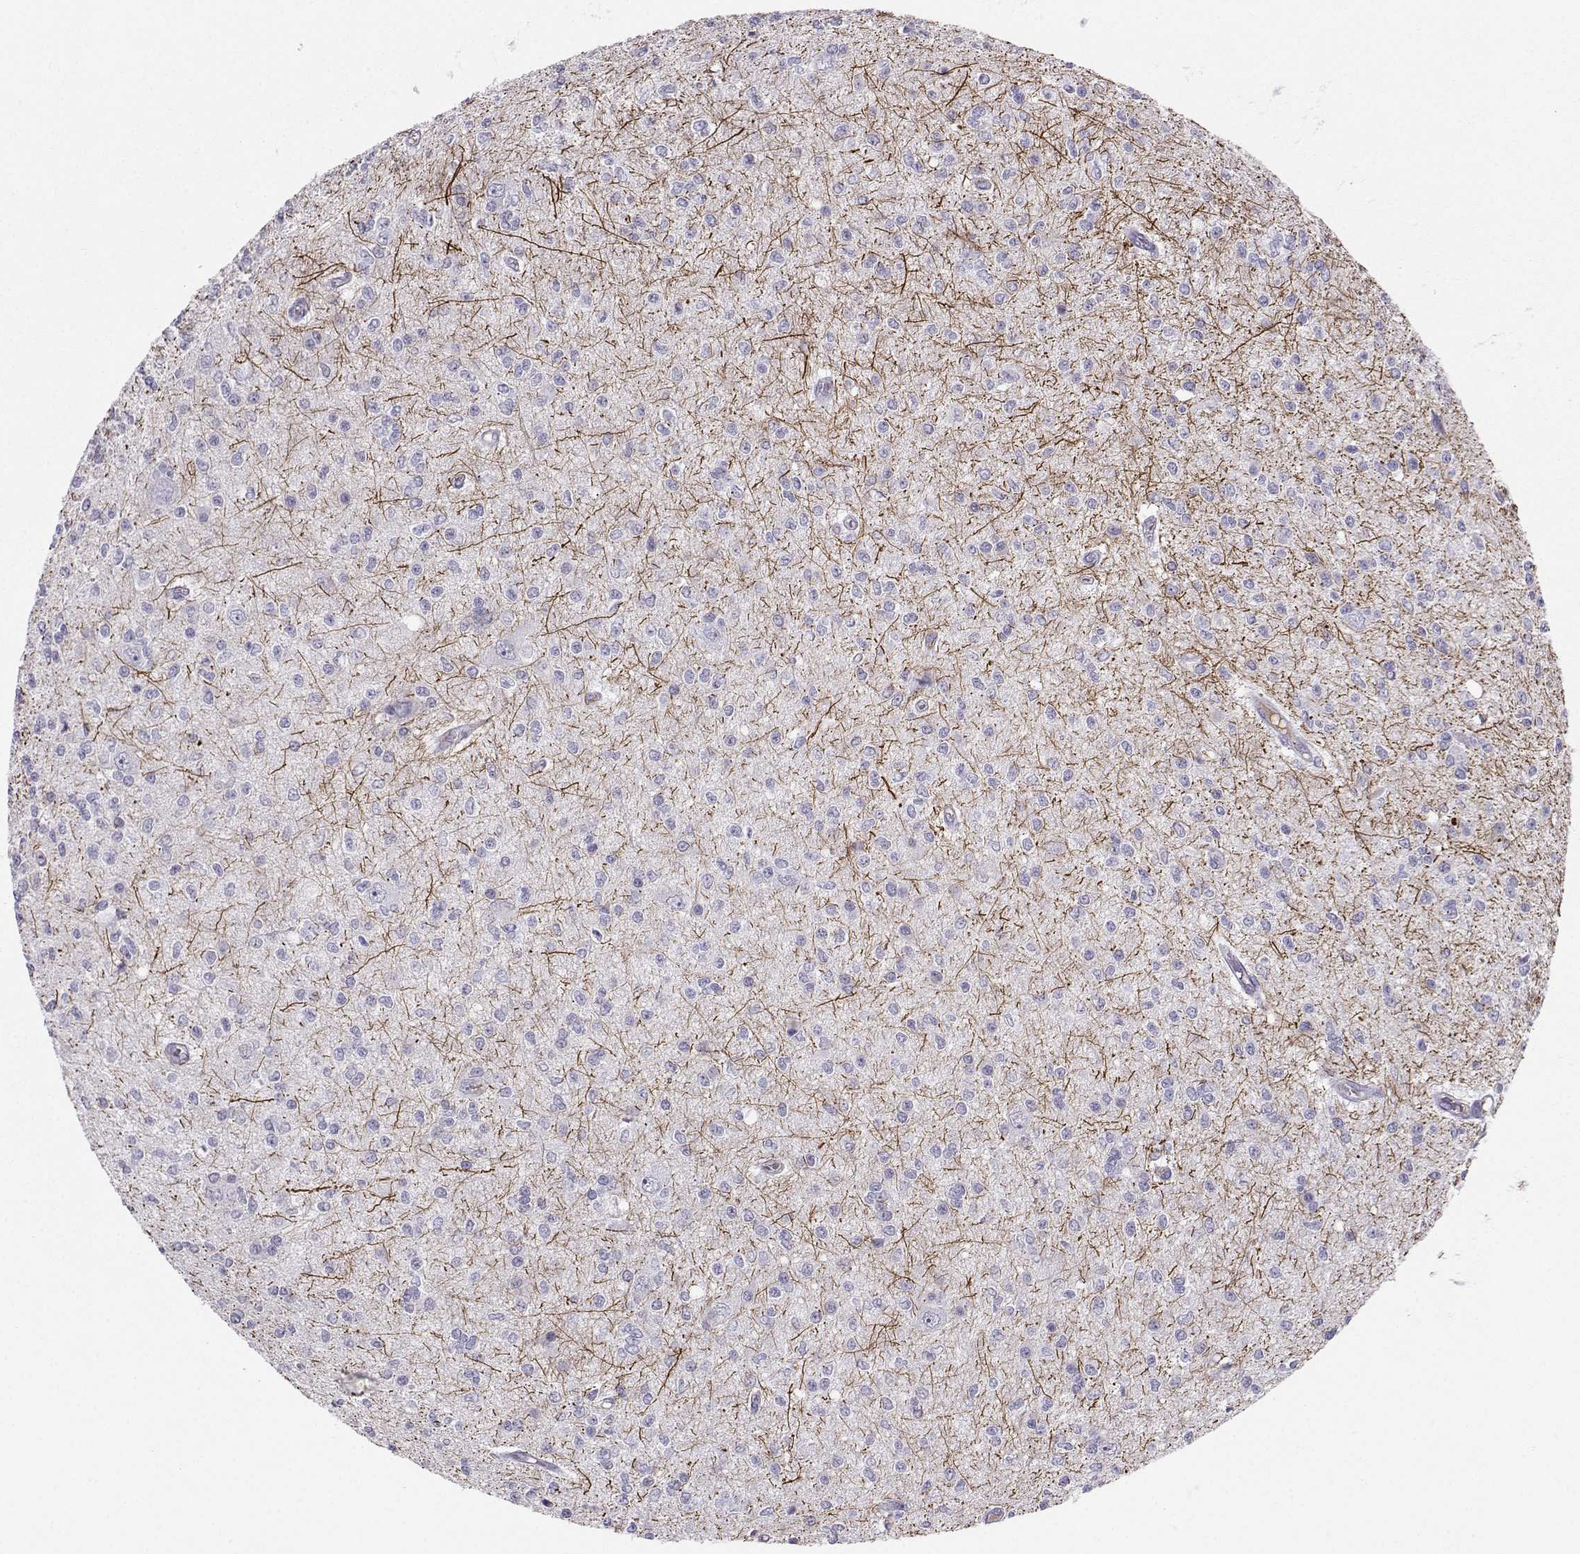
{"staining": {"intensity": "negative", "quantity": "none", "location": "none"}, "tissue": "glioma", "cell_type": "Tumor cells", "image_type": "cancer", "snomed": [{"axis": "morphology", "description": "Glioma, malignant, Low grade"}, {"axis": "topography", "description": "Brain"}], "caption": "The photomicrograph displays no staining of tumor cells in malignant low-grade glioma.", "gene": "LHX1", "patient": {"sex": "male", "age": 67}}